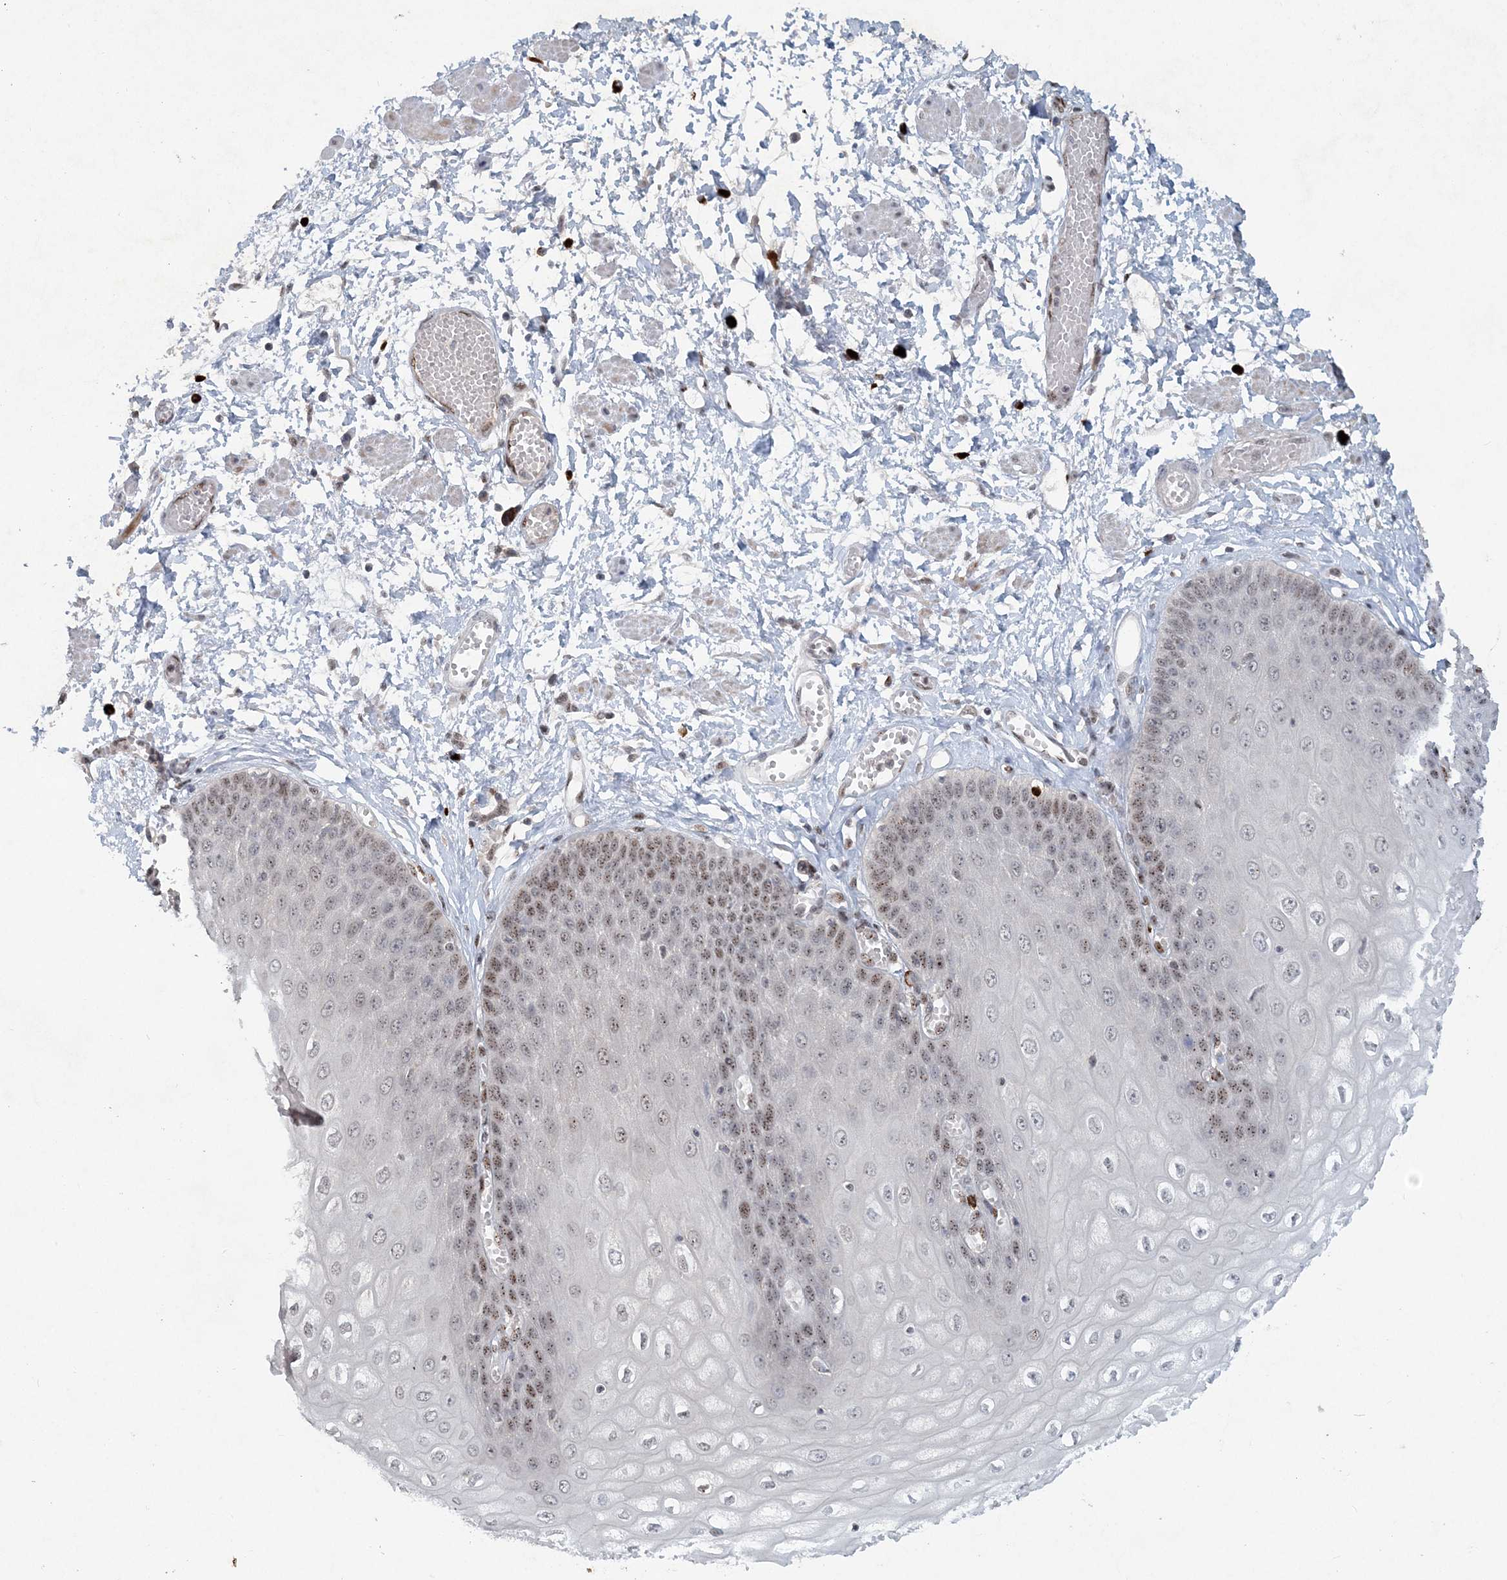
{"staining": {"intensity": "moderate", "quantity": "25%-75%", "location": "nuclear"}, "tissue": "esophagus", "cell_type": "Squamous epithelial cells", "image_type": "normal", "snomed": [{"axis": "morphology", "description": "Normal tissue, NOS"}, {"axis": "topography", "description": "Esophagus"}], "caption": "Protein staining of unremarkable esophagus displays moderate nuclear expression in approximately 25%-75% of squamous epithelial cells. (DAB (3,3'-diaminobenzidine) = brown stain, brightfield microscopy at high magnification).", "gene": "GIN1", "patient": {"sex": "male", "age": 60}}